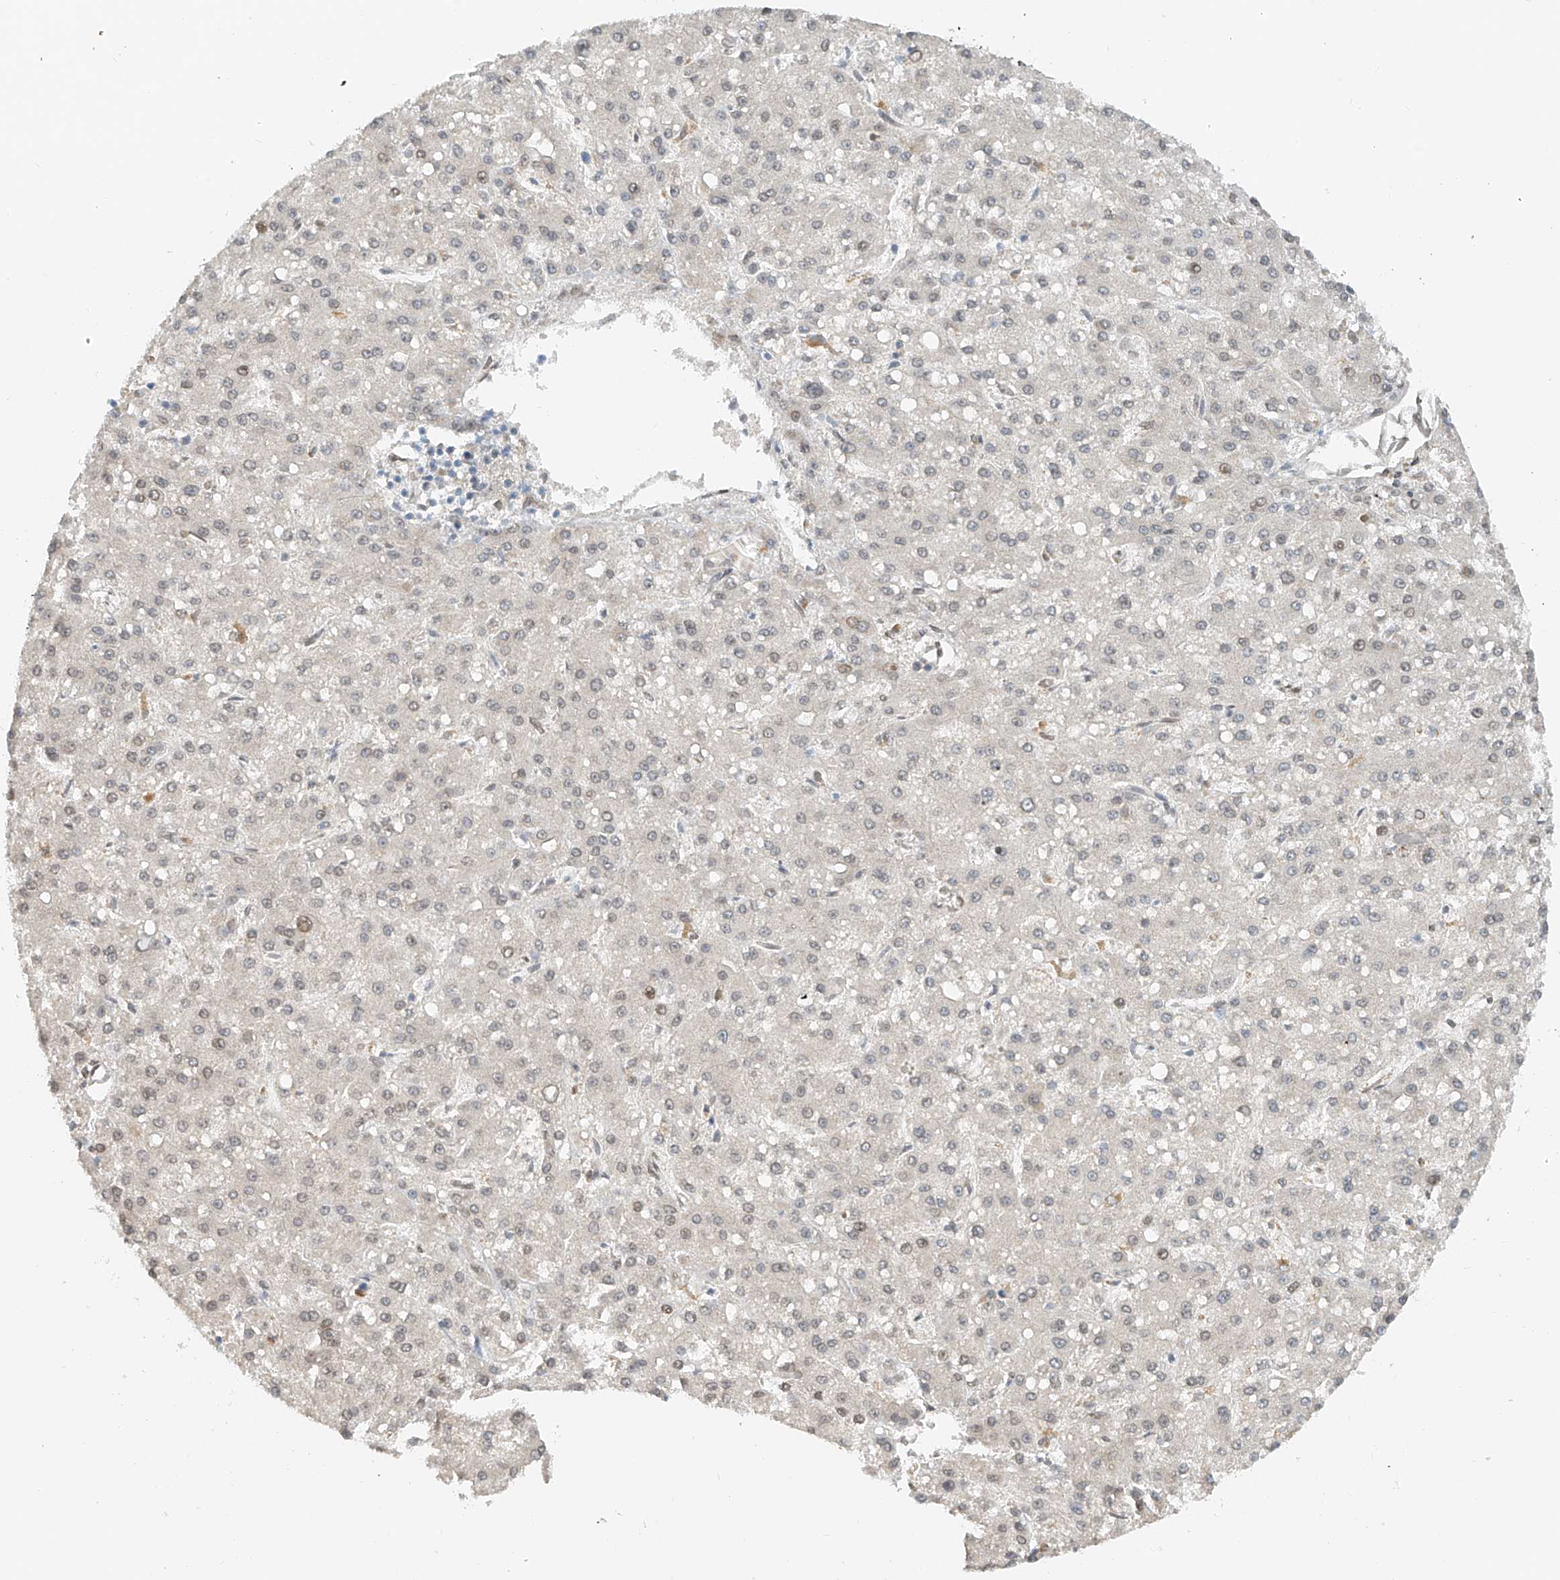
{"staining": {"intensity": "negative", "quantity": "none", "location": "none"}, "tissue": "liver cancer", "cell_type": "Tumor cells", "image_type": "cancer", "snomed": [{"axis": "morphology", "description": "Carcinoma, Hepatocellular, NOS"}, {"axis": "topography", "description": "Liver"}], "caption": "An image of human liver hepatocellular carcinoma is negative for staining in tumor cells.", "gene": "STARD9", "patient": {"sex": "male", "age": 67}}